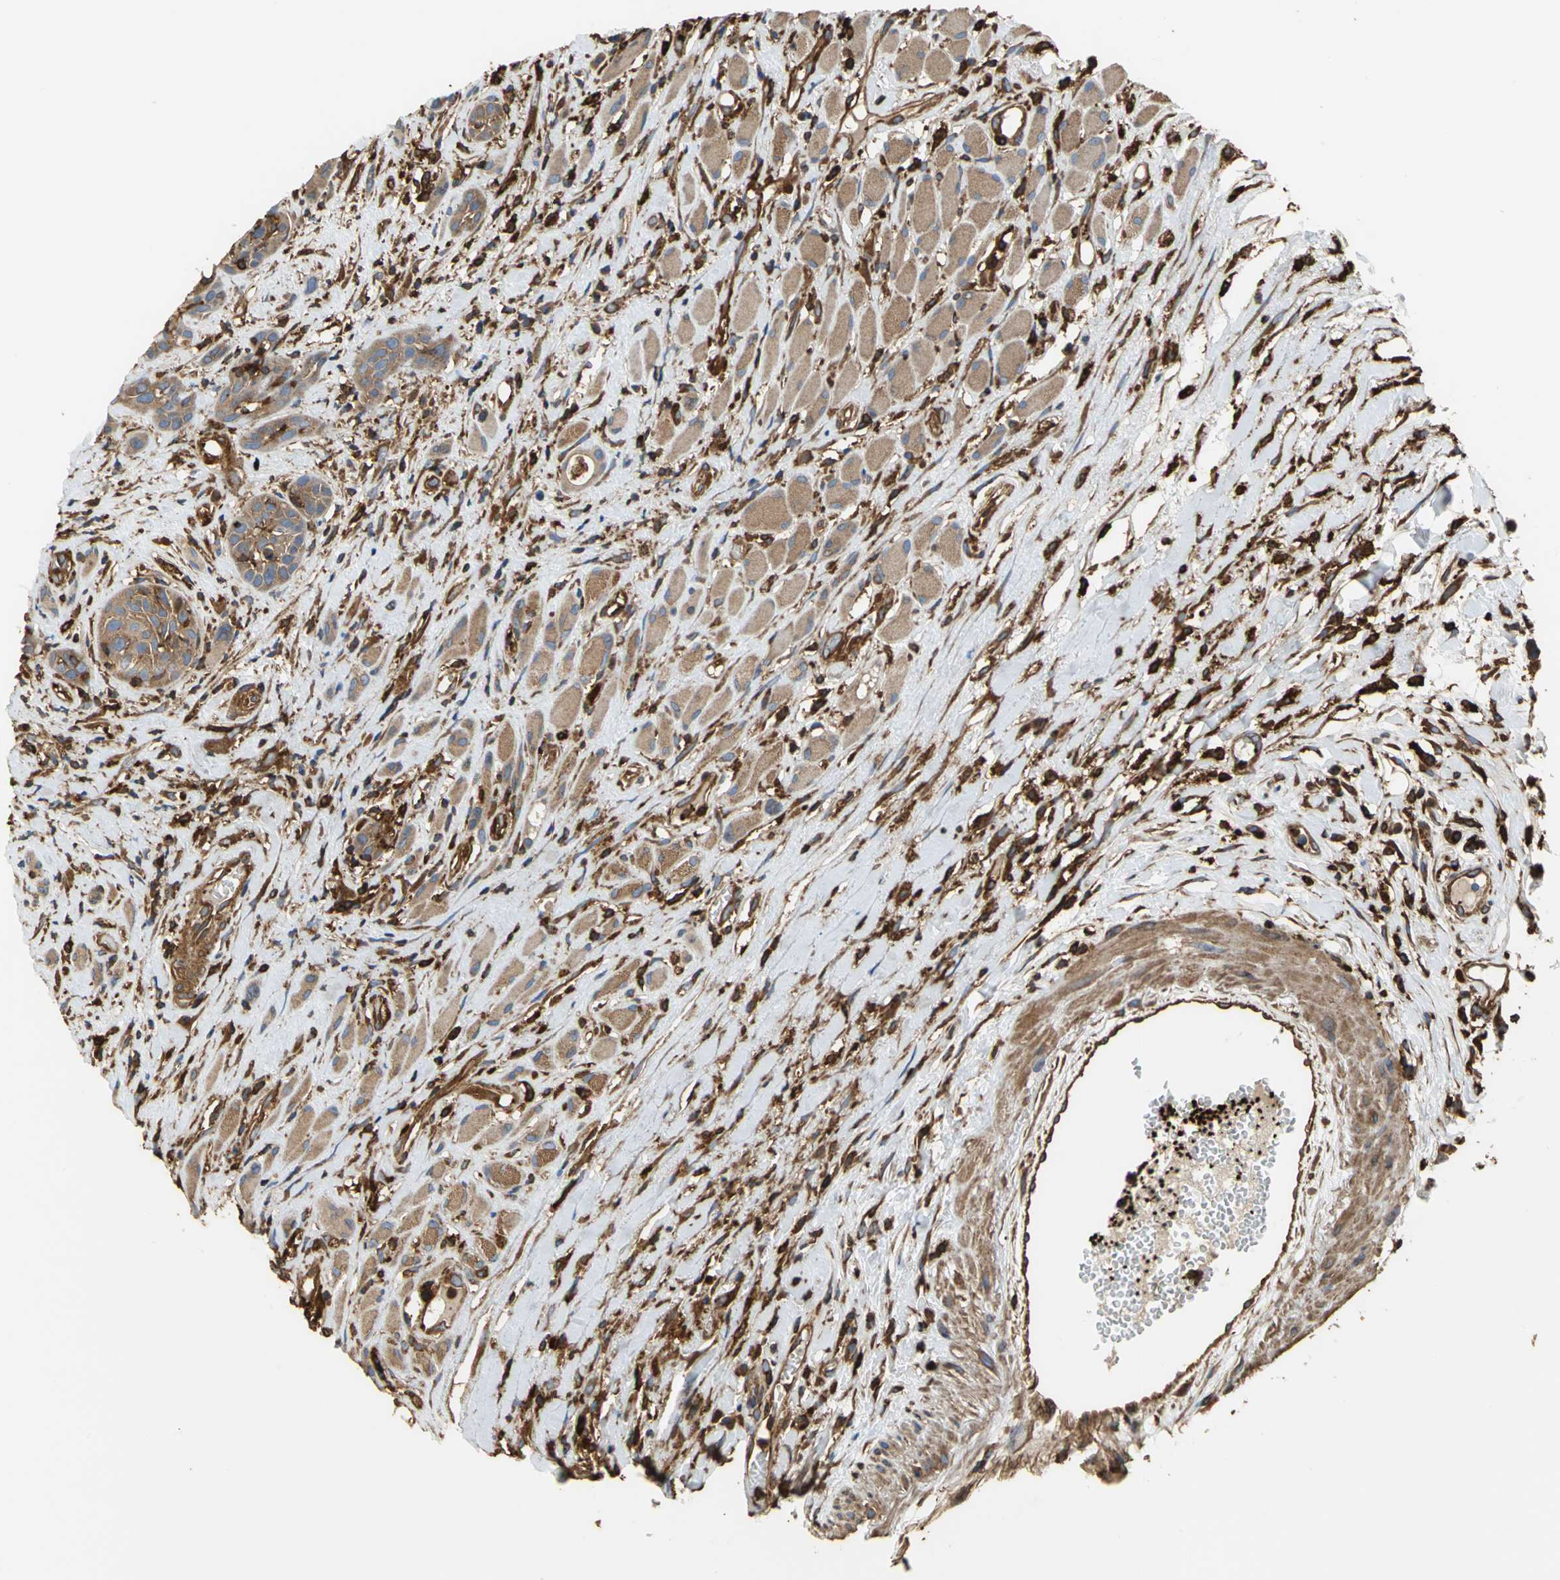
{"staining": {"intensity": "moderate", "quantity": ">75%", "location": "cytoplasmic/membranous"}, "tissue": "head and neck cancer", "cell_type": "Tumor cells", "image_type": "cancer", "snomed": [{"axis": "morphology", "description": "Squamous cell carcinoma, NOS"}, {"axis": "topography", "description": "Head-Neck"}], "caption": "Immunohistochemistry (DAB (3,3'-diaminobenzidine)) staining of head and neck cancer (squamous cell carcinoma) demonstrates moderate cytoplasmic/membranous protein positivity in approximately >75% of tumor cells.", "gene": "TLN1", "patient": {"sex": "male", "age": 62}}